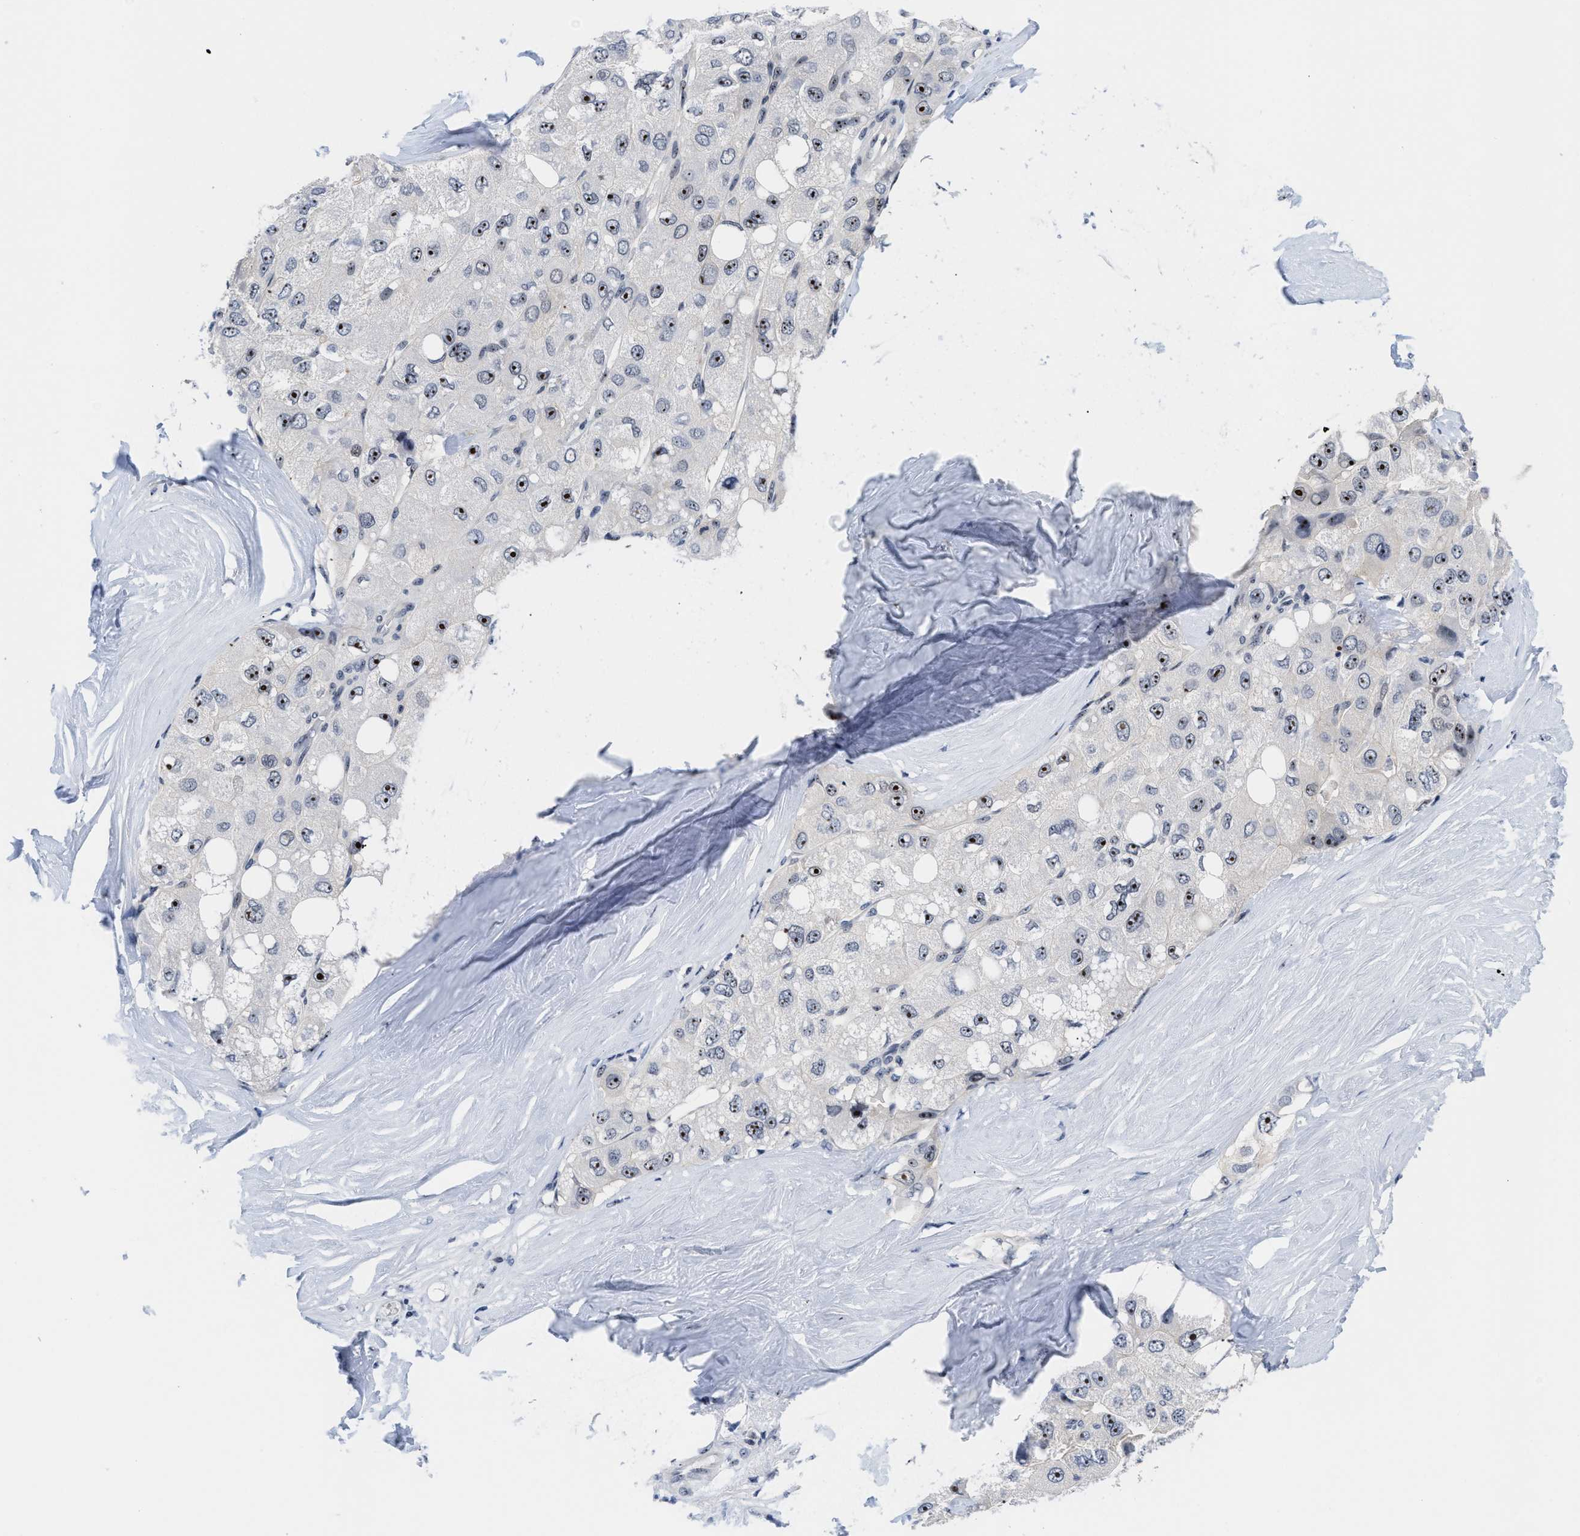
{"staining": {"intensity": "strong", "quantity": "25%-75%", "location": "nuclear"}, "tissue": "liver cancer", "cell_type": "Tumor cells", "image_type": "cancer", "snomed": [{"axis": "morphology", "description": "Carcinoma, Hepatocellular, NOS"}, {"axis": "topography", "description": "Liver"}], "caption": "Immunohistochemical staining of human liver cancer (hepatocellular carcinoma) reveals high levels of strong nuclear protein expression in approximately 25%-75% of tumor cells.", "gene": "NOP58", "patient": {"sex": "male", "age": 80}}